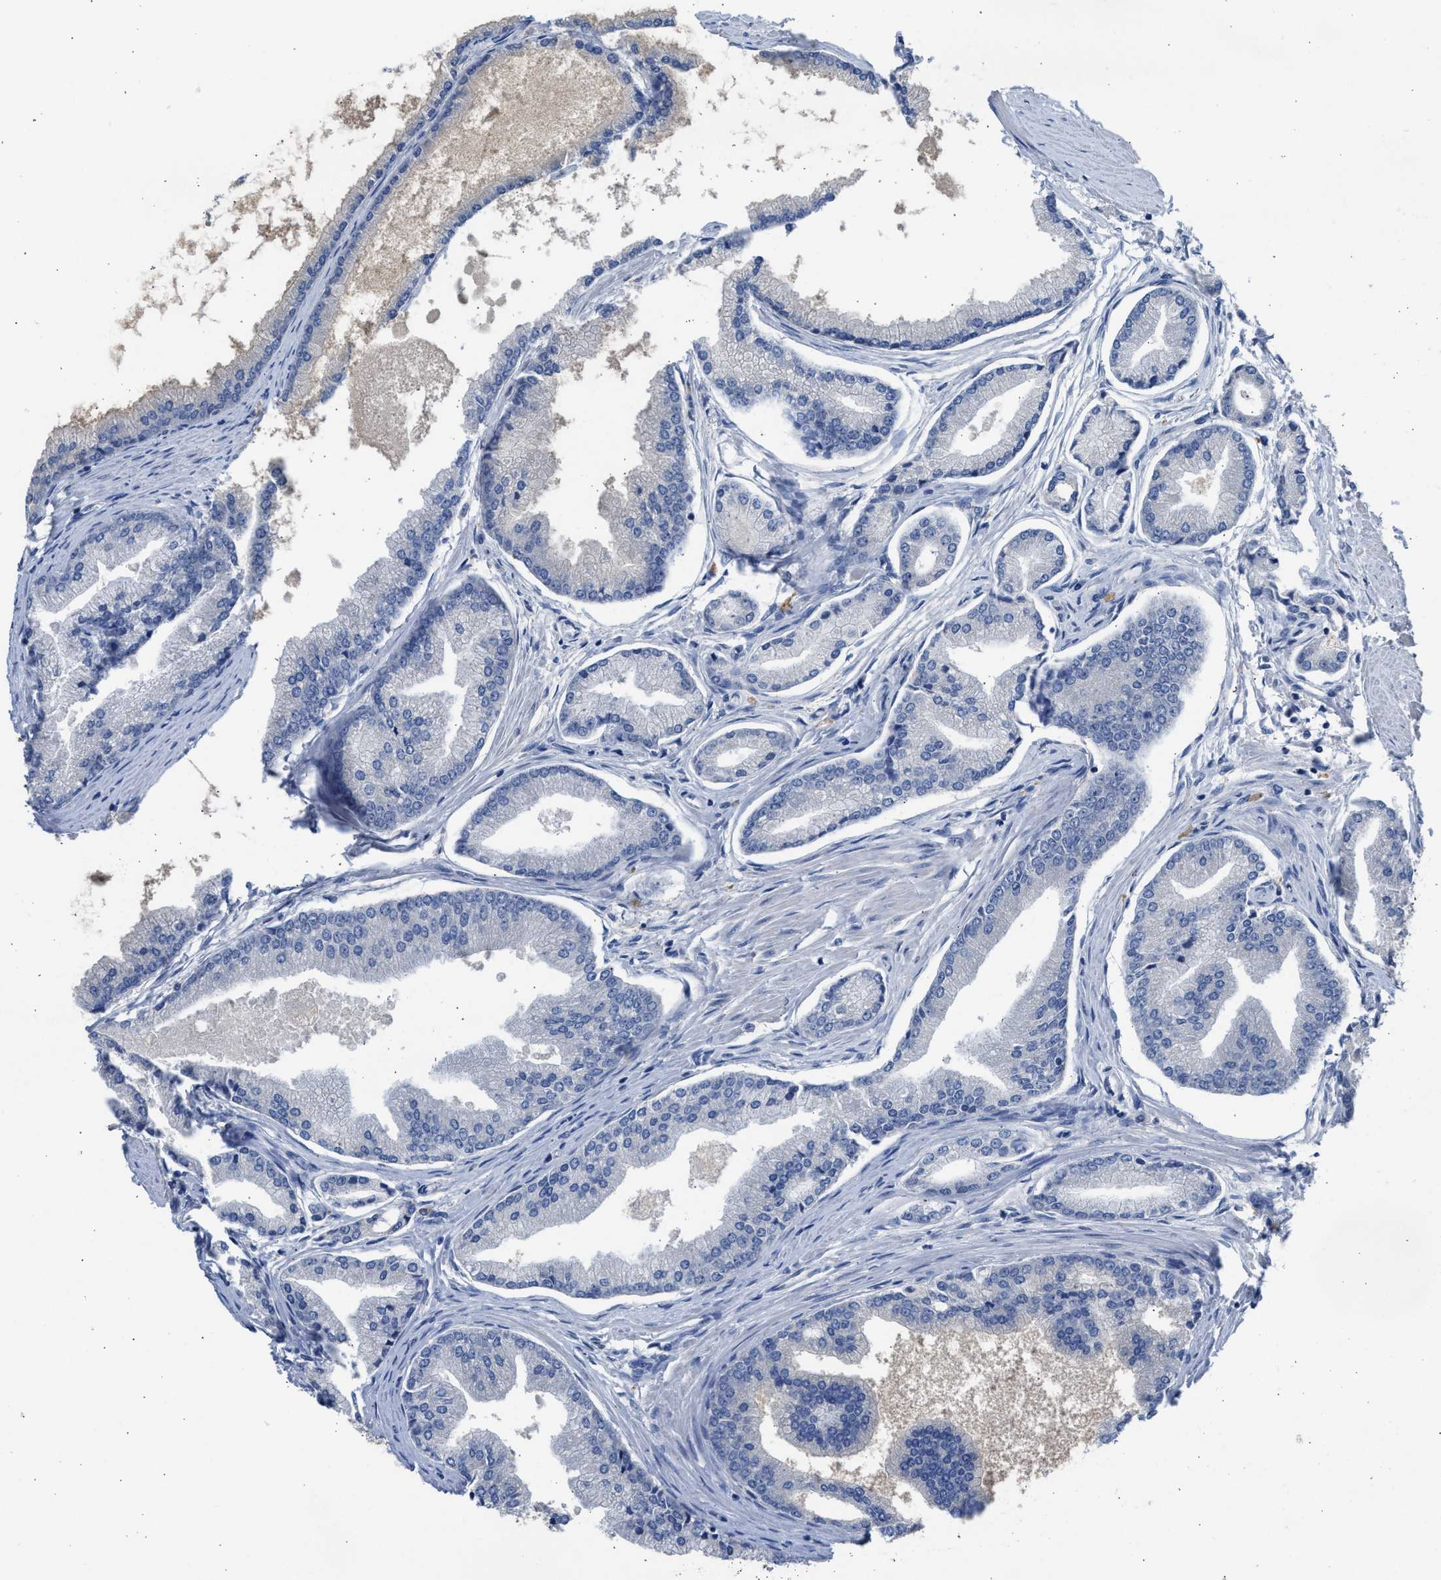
{"staining": {"intensity": "negative", "quantity": "none", "location": "none"}, "tissue": "prostate cancer", "cell_type": "Tumor cells", "image_type": "cancer", "snomed": [{"axis": "morphology", "description": "Adenocarcinoma, High grade"}, {"axis": "topography", "description": "Prostate"}], "caption": "This is an IHC histopathology image of high-grade adenocarcinoma (prostate). There is no expression in tumor cells.", "gene": "SULT2A1", "patient": {"sex": "male", "age": 61}}